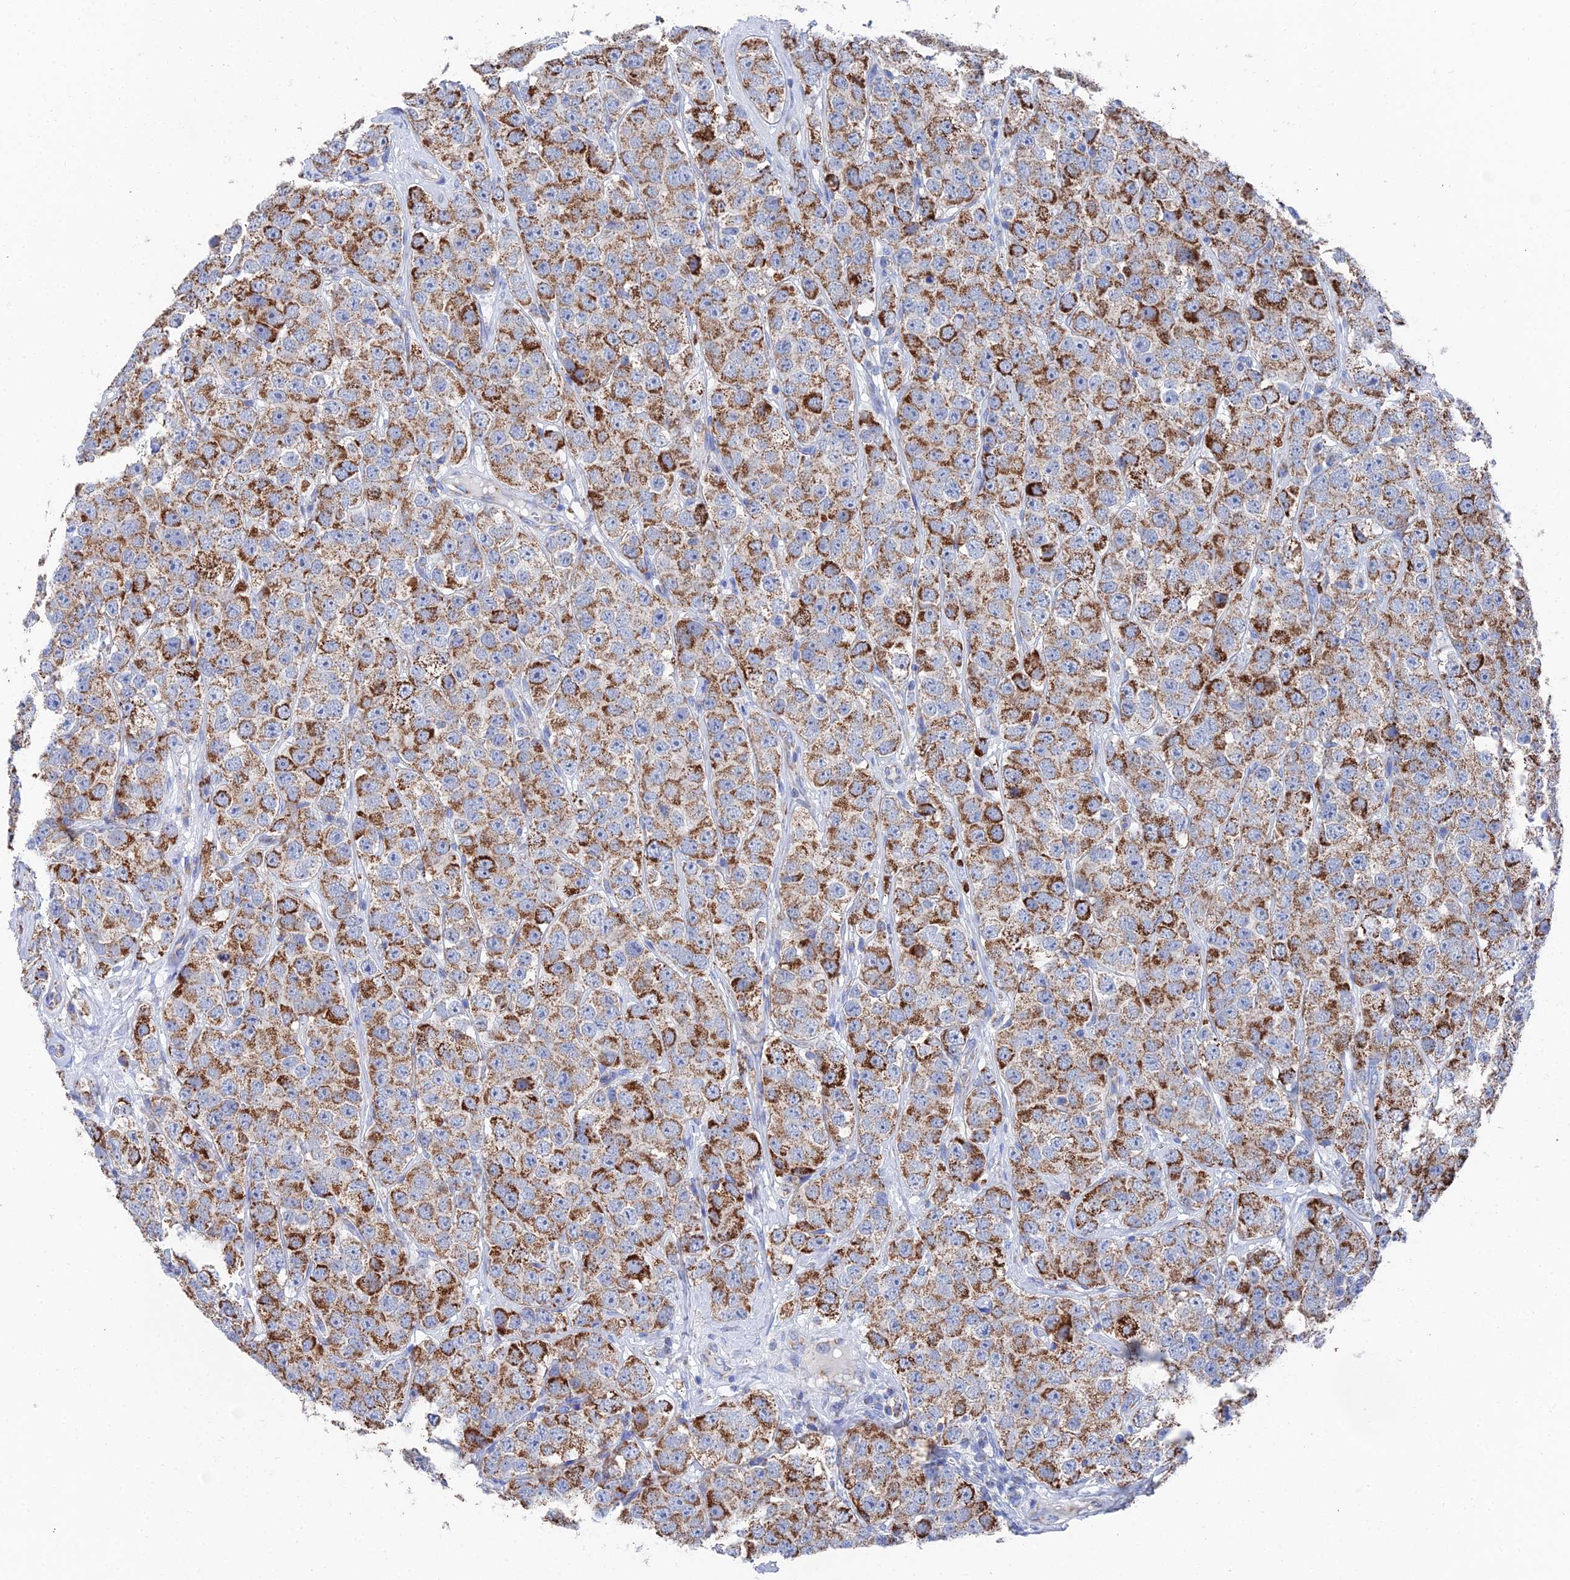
{"staining": {"intensity": "strong", "quantity": "25%-75%", "location": "cytoplasmic/membranous"}, "tissue": "testis cancer", "cell_type": "Tumor cells", "image_type": "cancer", "snomed": [{"axis": "morphology", "description": "Seminoma, NOS"}, {"axis": "topography", "description": "Testis"}], "caption": "There is high levels of strong cytoplasmic/membranous staining in tumor cells of testis seminoma, as demonstrated by immunohistochemical staining (brown color).", "gene": "IFT80", "patient": {"sex": "male", "age": 28}}